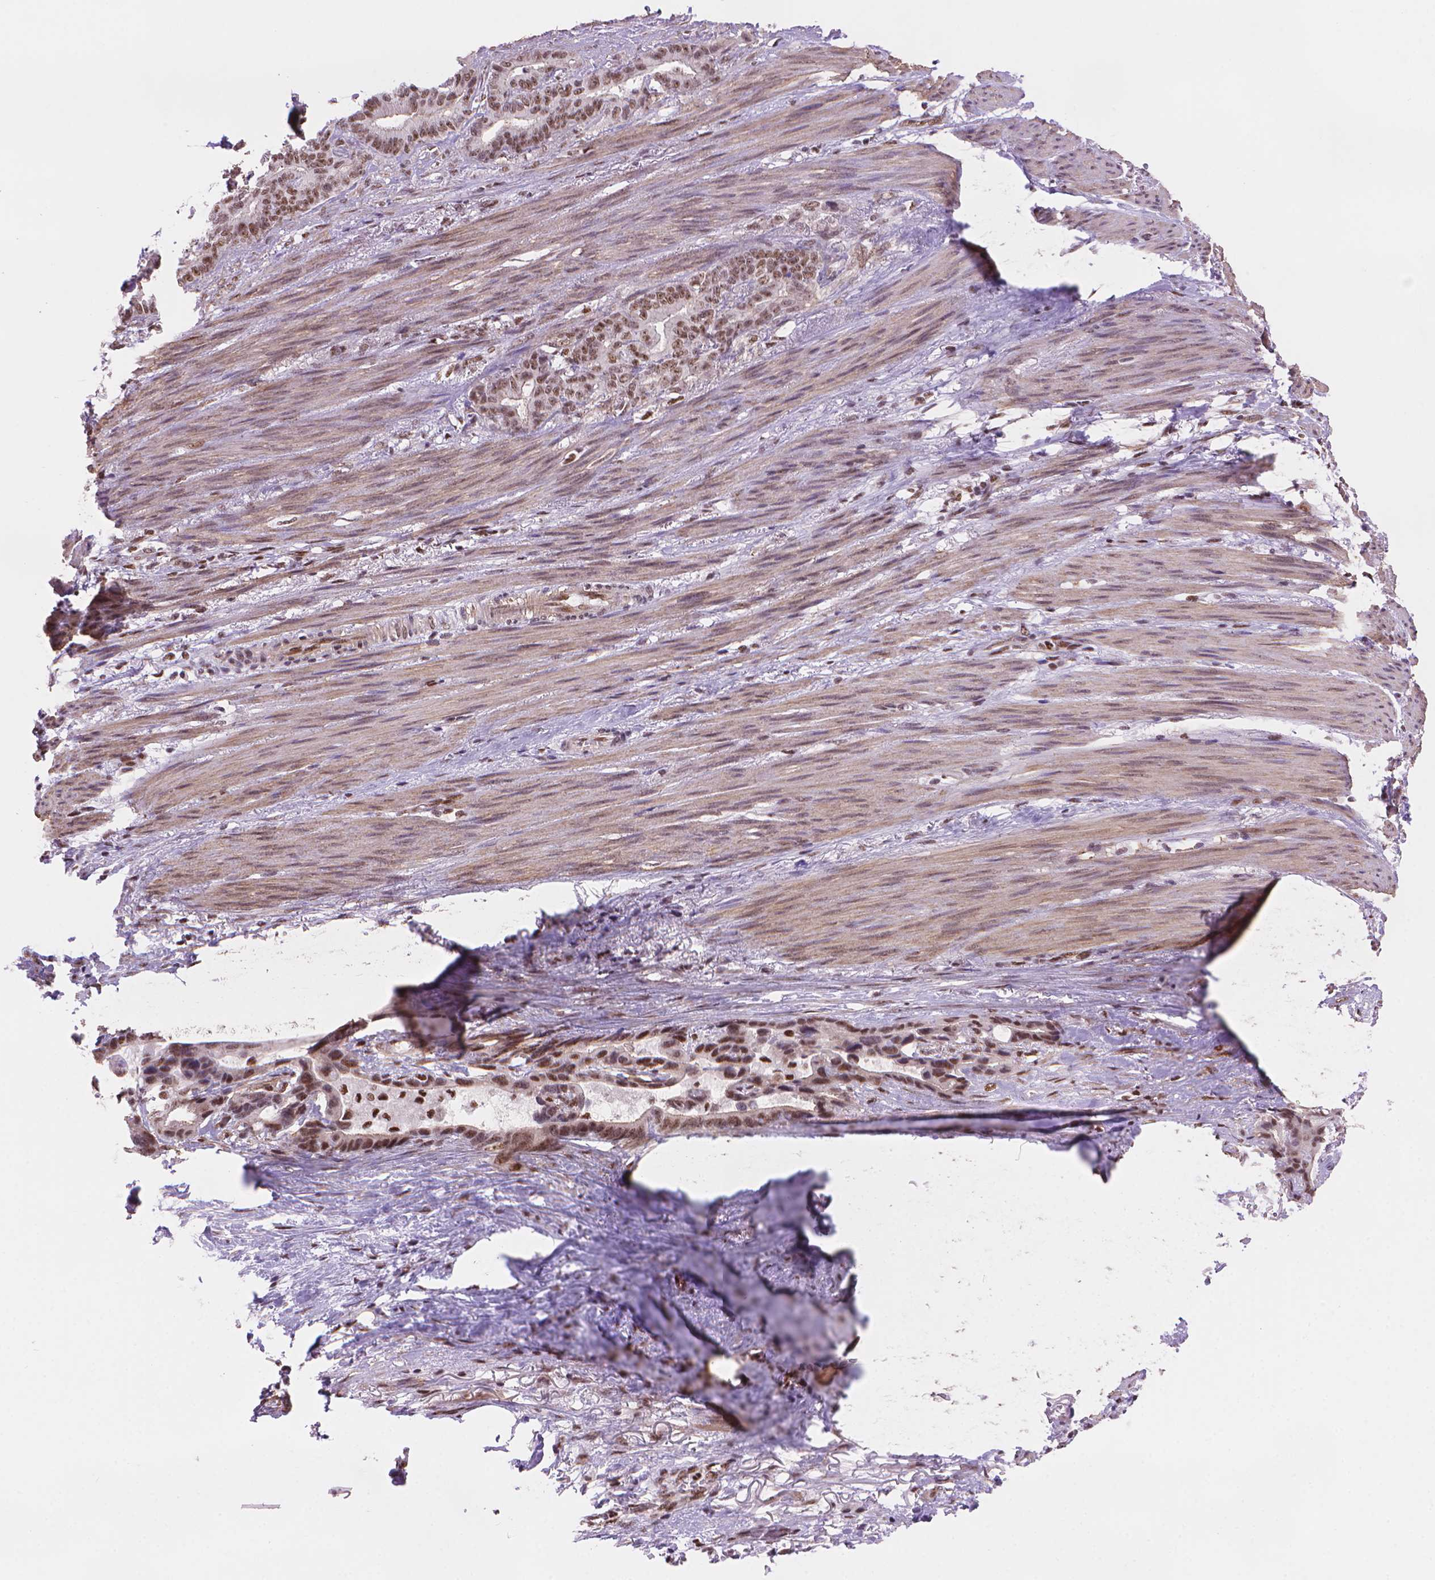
{"staining": {"intensity": "moderate", "quantity": ">75%", "location": "nuclear"}, "tissue": "stomach cancer", "cell_type": "Tumor cells", "image_type": "cancer", "snomed": [{"axis": "morphology", "description": "Normal tissue, NOS"}, {"axis": "morphology", "description": "Adenocarcinoma, NOS"}, {"axis": "topography", "description": "Esophagus"}, {"axis": "topography", "description": "Stomach, upper"}], "caption": "A micrograph showing moderate nuclear positivity in about >75% of tumor cells in stomach cancer, as visualized by brown immunohistochemical staining.", "gene": "UBN1", "patient": {"sex": "male", "age": 62}}